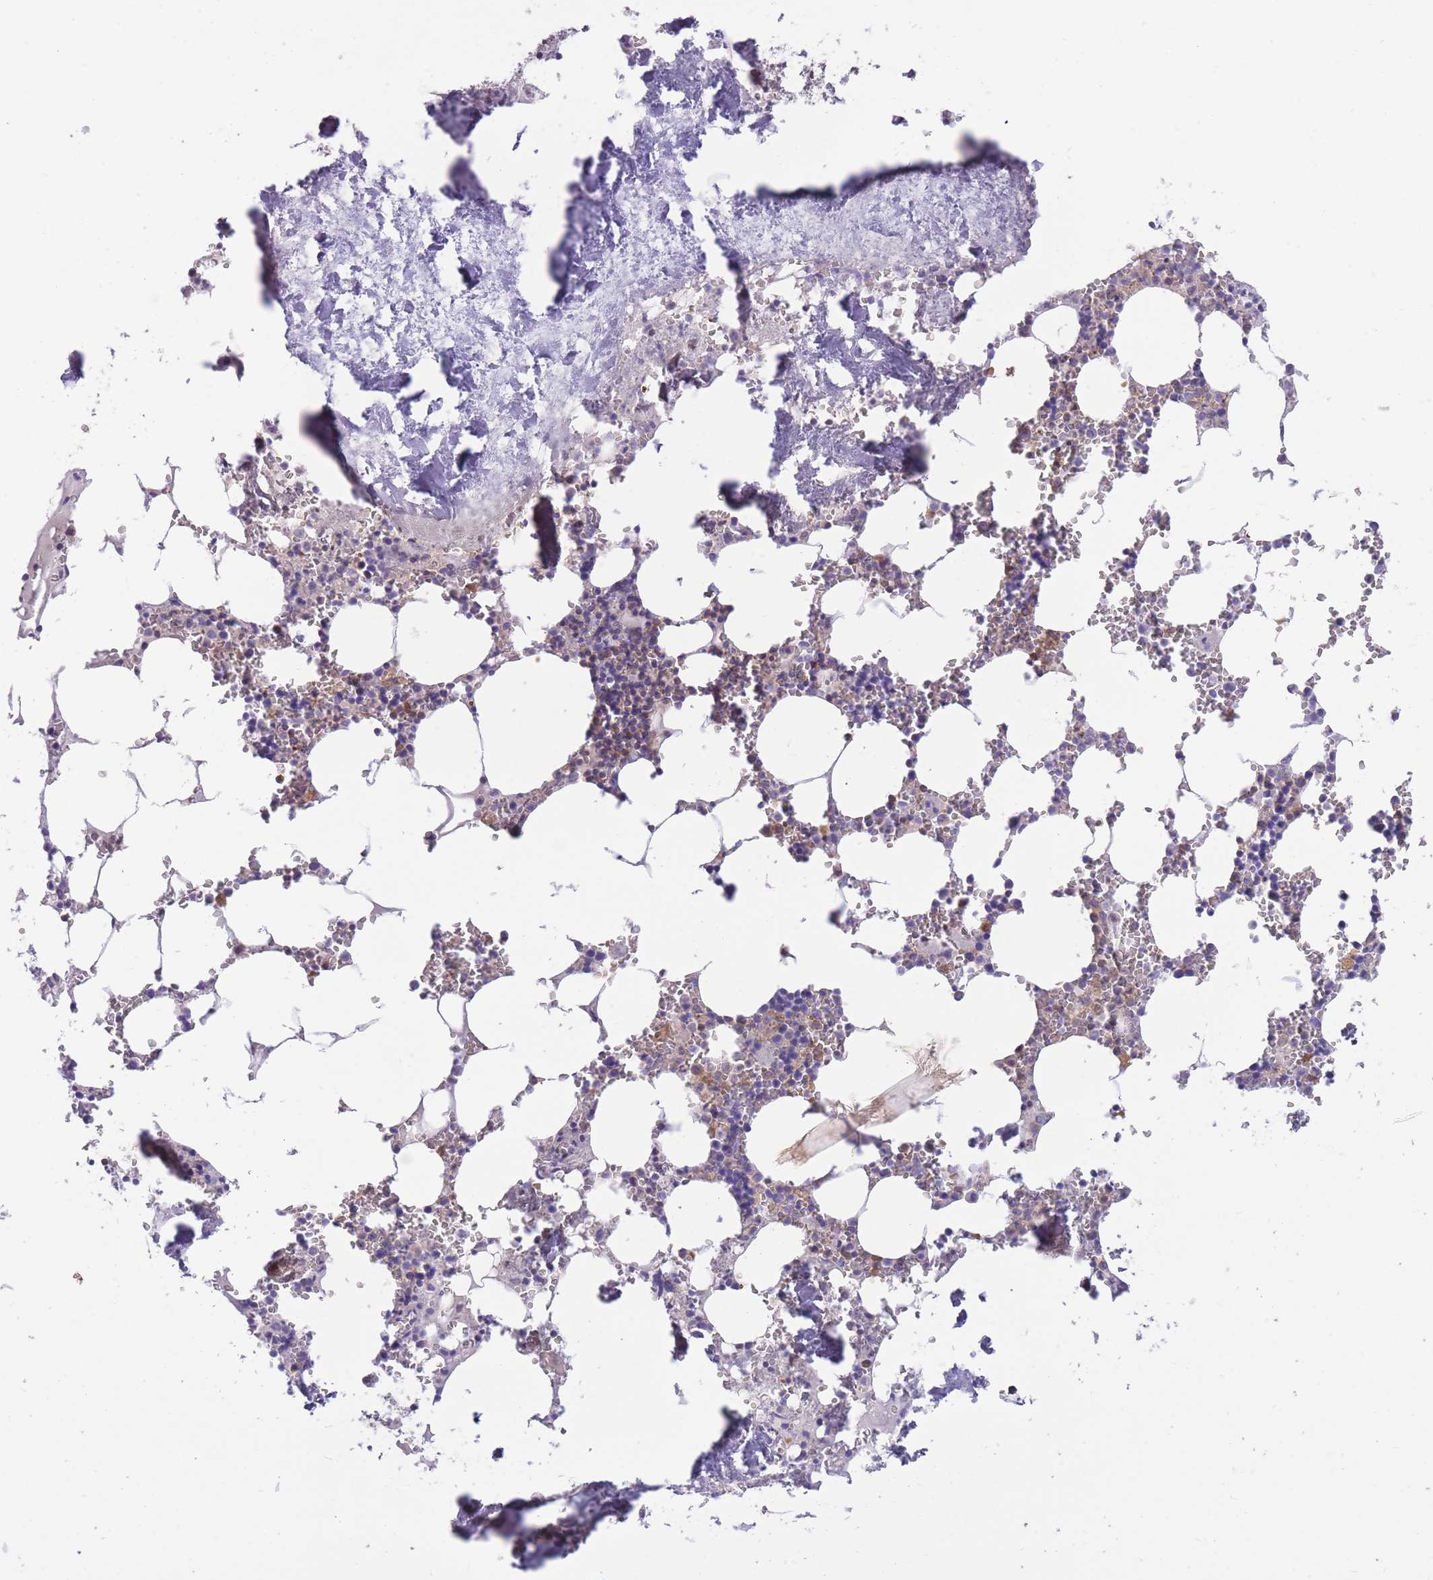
{"staining": {"intensity": "negative", "quantity": "none", "location": "none"}, "tissue": "bone marrow", "cell_type": "Hematopoietic cells", "image_type": "normal", "snomed": [{"axis": "morphology", "description": "Normal tissue, NOS"}, {"axis": "topography", "description": "Bone marrow"}], "caption": "Hematopoietic cells are negative for brown protein staining in normal bone marrow. Brightfield microscopy of immunohistochemistry (IHC) stained with DAB (brown) and hematoxylin (blue), captured at high magnification.", "gene": "PRKAR1A", "patient": {"sex": "male", "age": 54}}